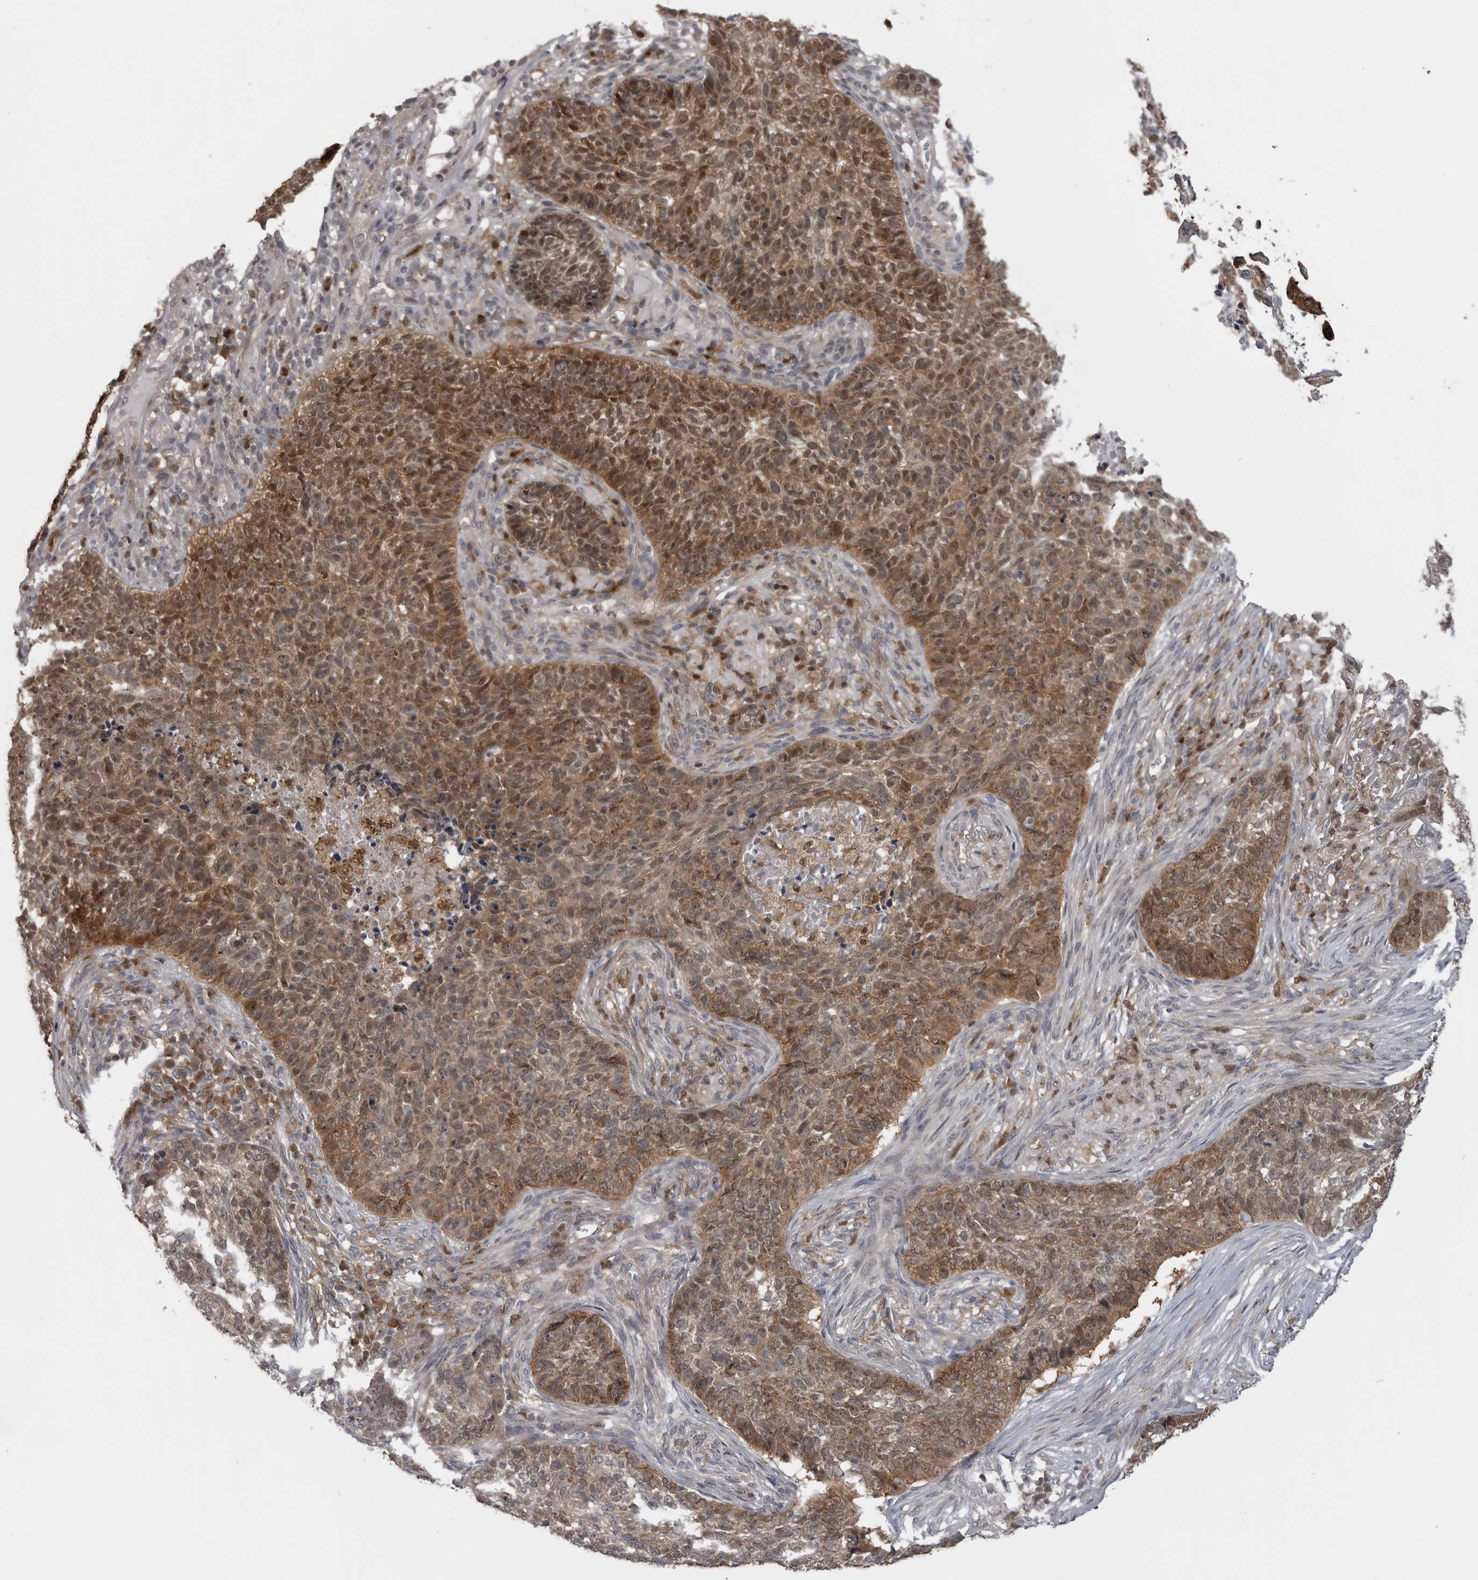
{"staining": {"intensity": "moderate", "quantity": ">75%", "location": "cytoplasmic/membranous,nuclear"}, "tissue": "skin cancer", "cell_type": "Tumor cells", "image_type": "cancer", "snomed": [{"axis": "morphology", "description": "Basal cell carcinoma"}, {"axis": "topography", "description": "Skin"}], "caption": "The image displays immunohistochemical staining of basal cell carcinoma (skin). There is moderate cytoplasmic/membranous and nuclear positivity is seen in approximately >75% of tumor cells. Ihc stains the protein of interest in brown and the nuclei are stained blue.", "gene": "MAPK13", "patient": {"sex": "male", "age": 85}}